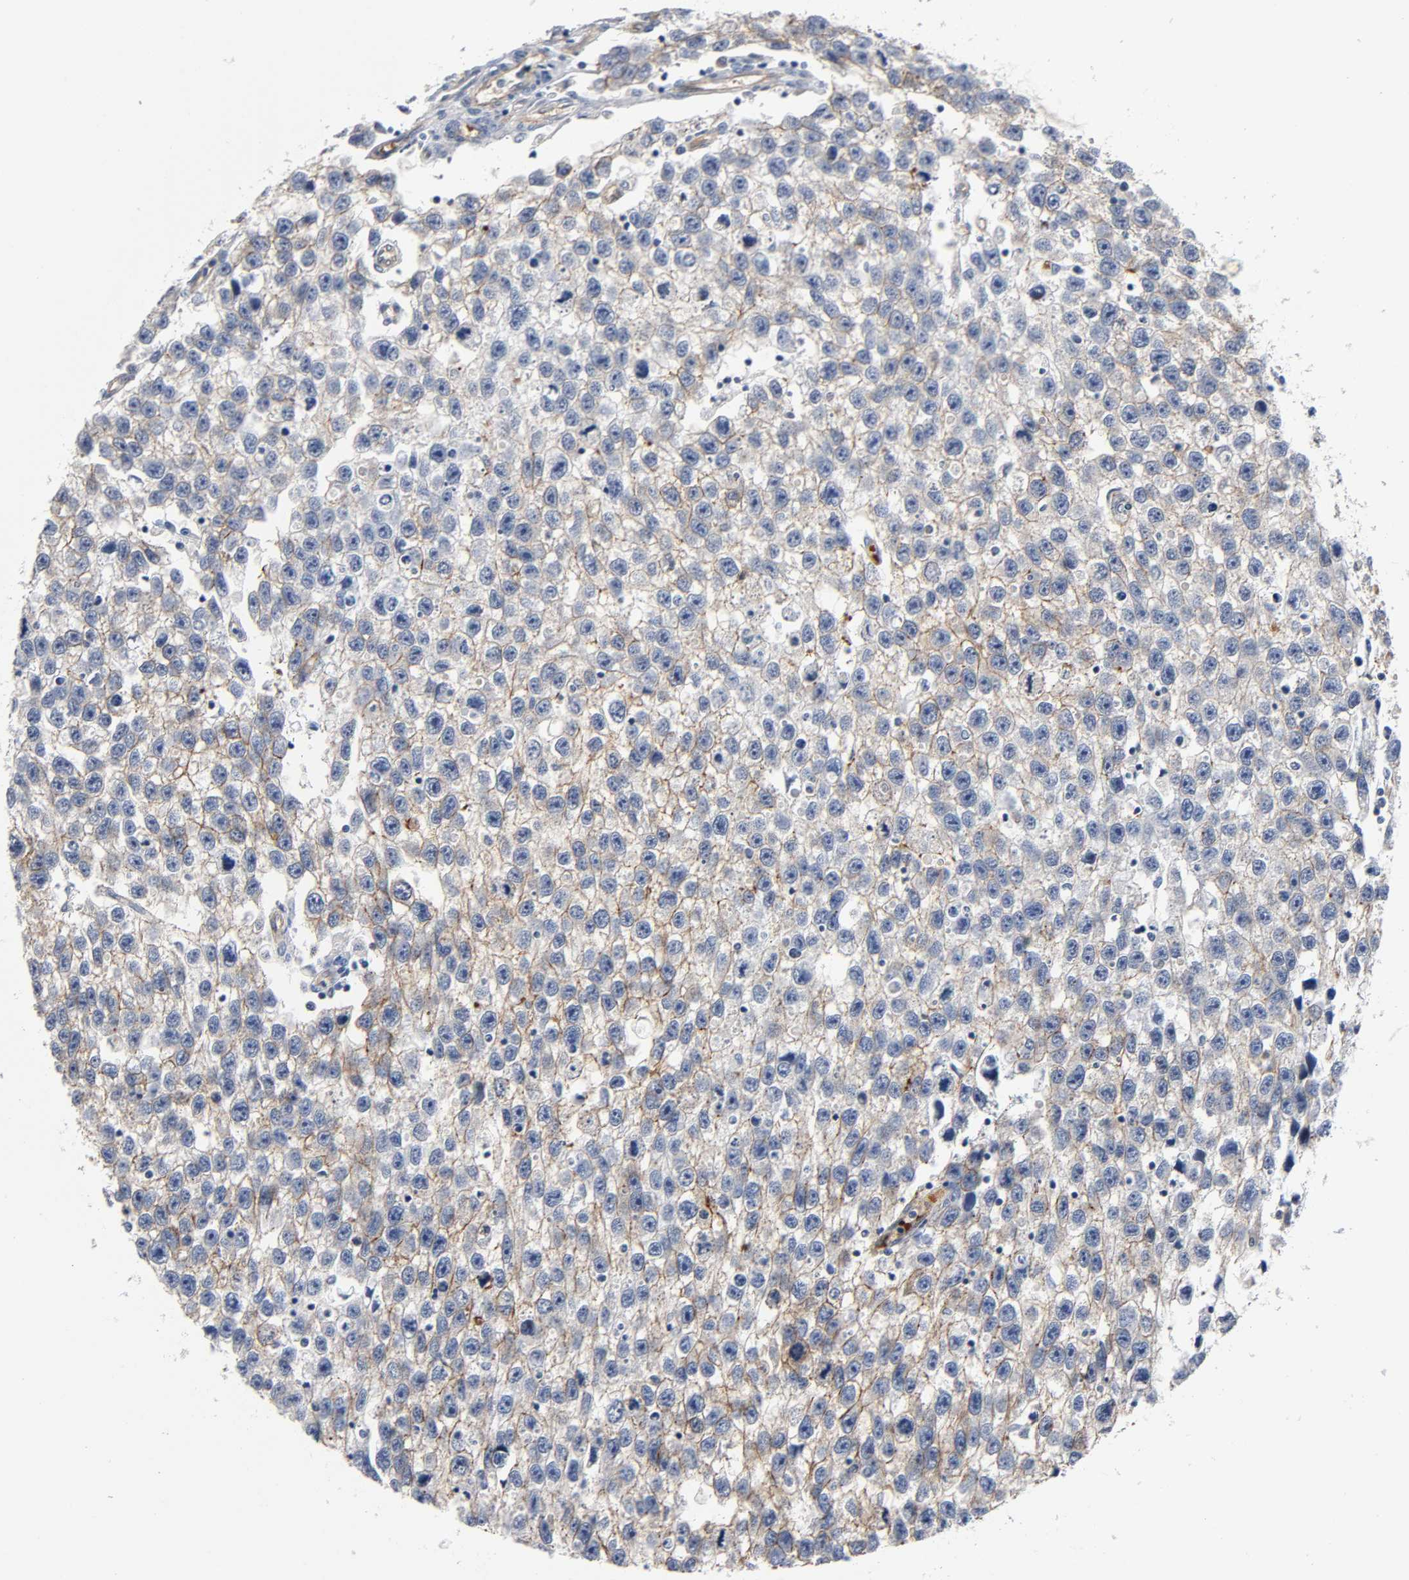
{"staining": {"intensity": "moderate", "quantity": "25%-75%", "location": "cytoplasmic/membranous"}, "tissue": "testis cancer", "cell_type": "Tumor cells", "image_type": "cancer", "snomed": [{"axis": "morphology", "description": "Seminoma, NOS"}, {"axis": "topography", "description": "Testis"}], "caption": "DAB immunohistochemical staining of human testis seminoma shows moderate cytoplasmic/membranous protein expression in about 25%-75% of tumor cells. (Brightfield microscopy of DAB IHC at high magnification).", "gene": "CD2AP", "patient": {"sex": "male", "age": 33}}